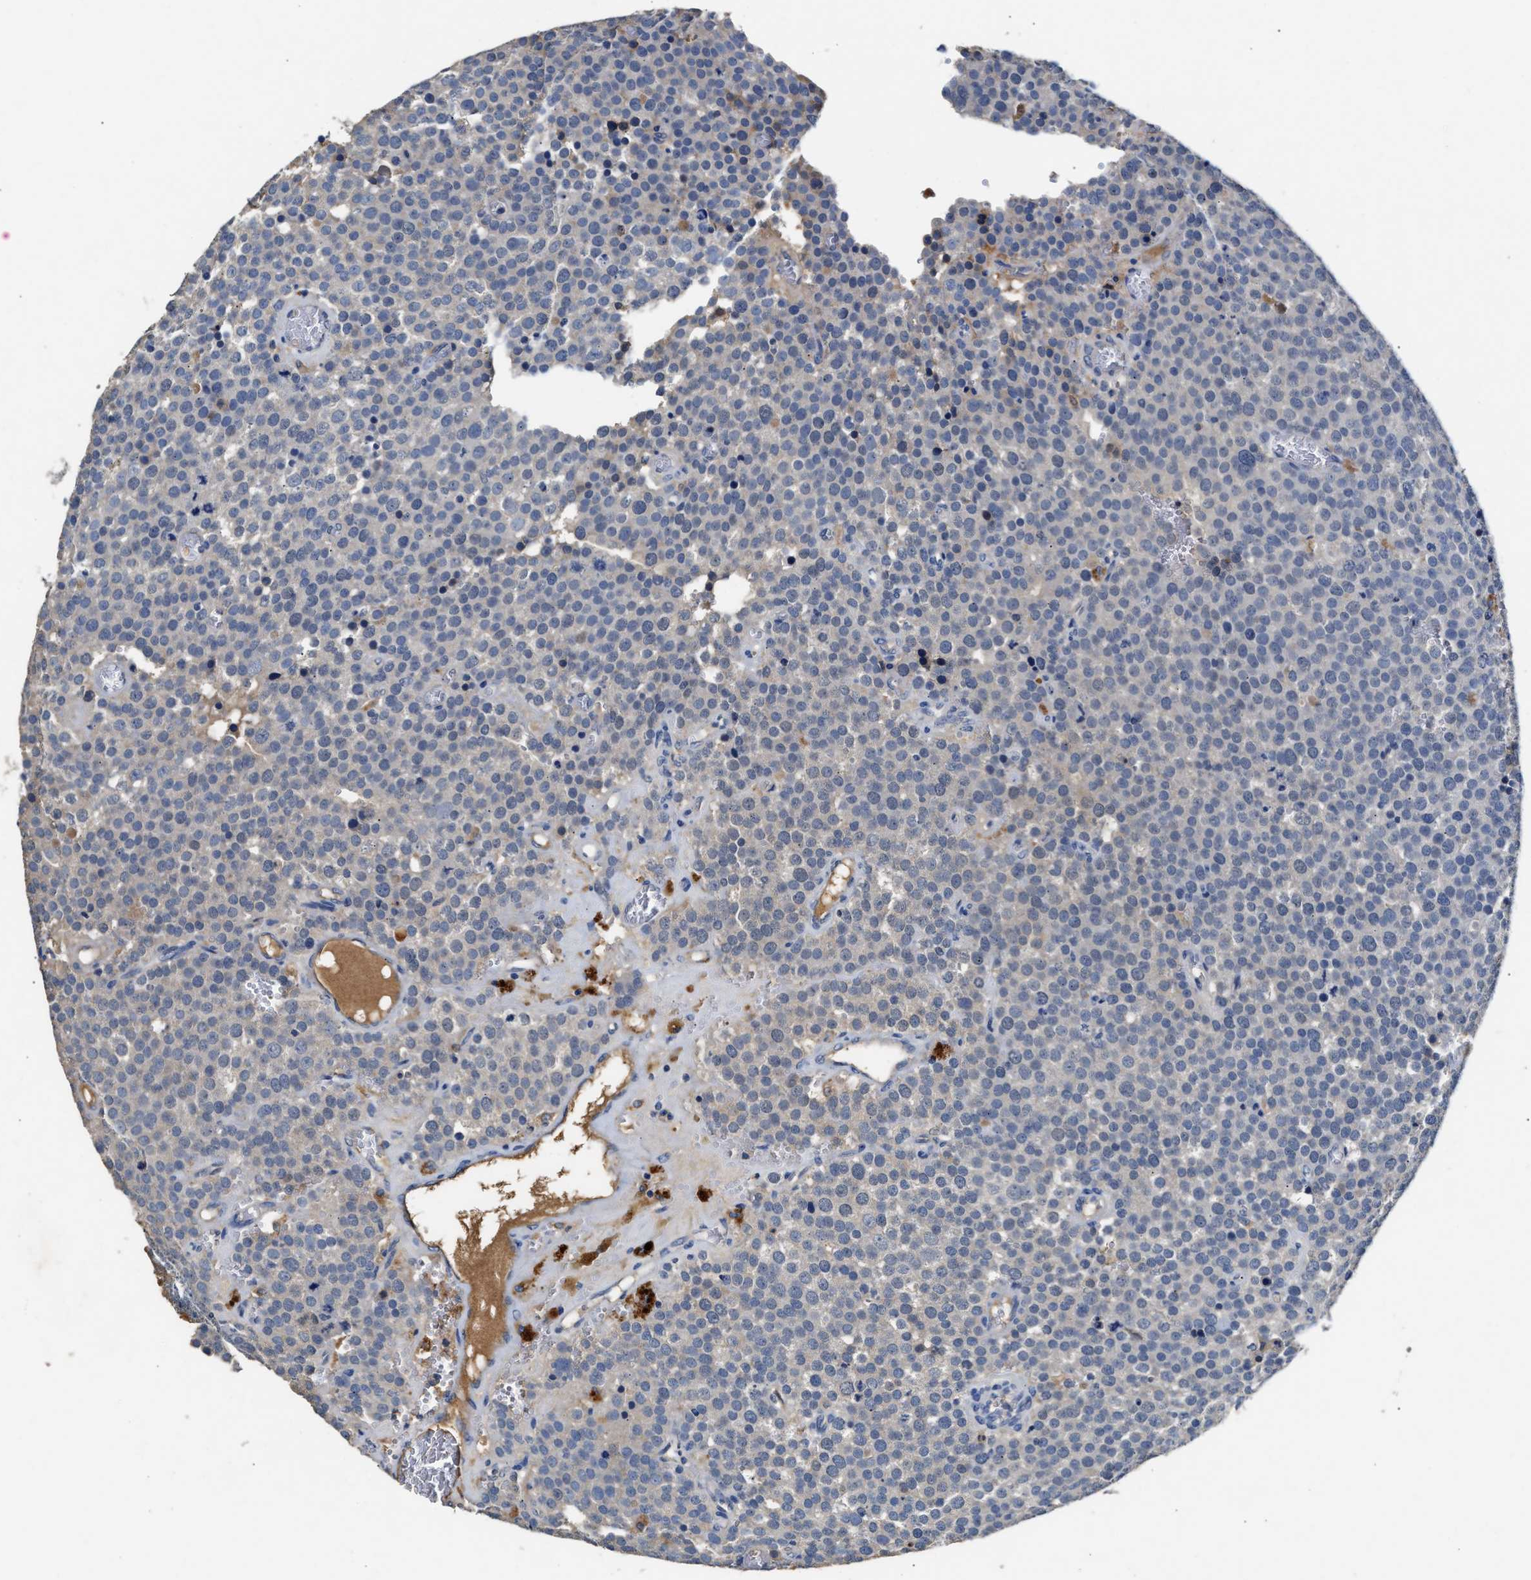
{"staining": {"intensity": "negative", "quantity": "none", "location": "none"}, "tissue": "testis cancer", "cell_type": "Tumor cells", "image_type": "cancer", "snomed": [{"axis": "morphology", "description": "Normal tissue, NOS"}, {"axis": "morphology", "description": "Seminoma, NOS"}, {"axis": "topography", "description": "Testis"}], "caption": "A high-resolution histopathology image shows immunohistochemistry (IHC) staining of testis cancer, which demonstrates no significant staining in tumor cells. (Brightfield microscopy of DAB IHC at high magnification).", "gene": "SLCO2B1", "patient": {"sex": "male", "age": 71}}